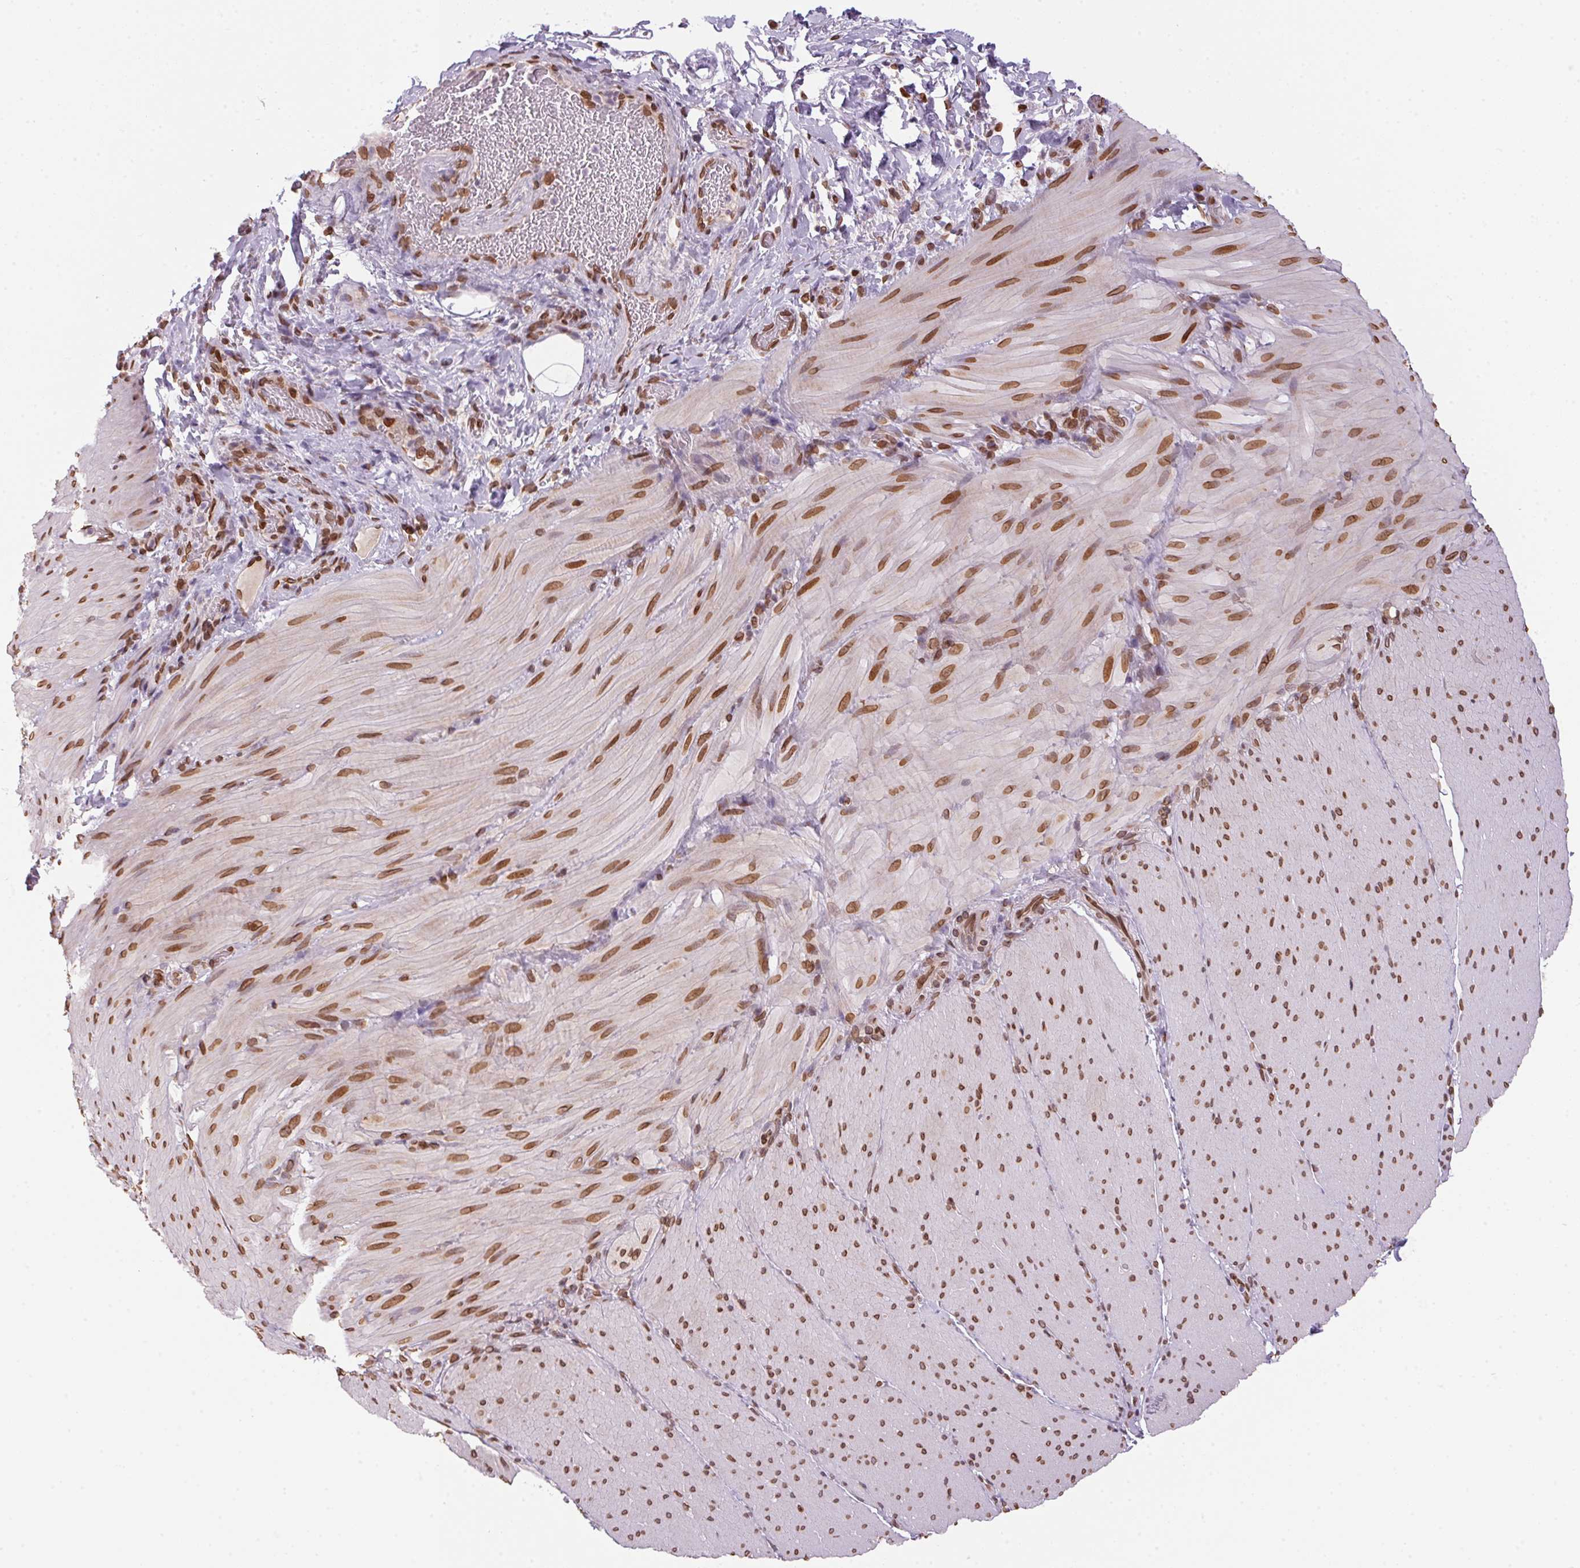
{"staining": {"intensity": "moderate", "quantity": ">75%", "location": "cytoplasmic/membranous,nuclear"}, "tissue": "smooth muscle", "cell_type": "Smooth muscle cells", "image_type": "normal", "snomed": [{"axis": "morphology", "description": "Normal tissue, NOS"}, {"axis": "topography", "description": "Smooth muscle"}, {"axis": "topography", "description": "Colon"}], "caption": "Immunohistochemical staining of benign human smooth muscle demonstrates medium levels of moderate cytoplasmic/membranous,nuclear staining in approximately >75% of smooth muscle cells. (DAB = brown stain, brightfield microscopy at high magnification).", "gene": "TMEM175", "patient": {"sex": "male", "age": 73}}